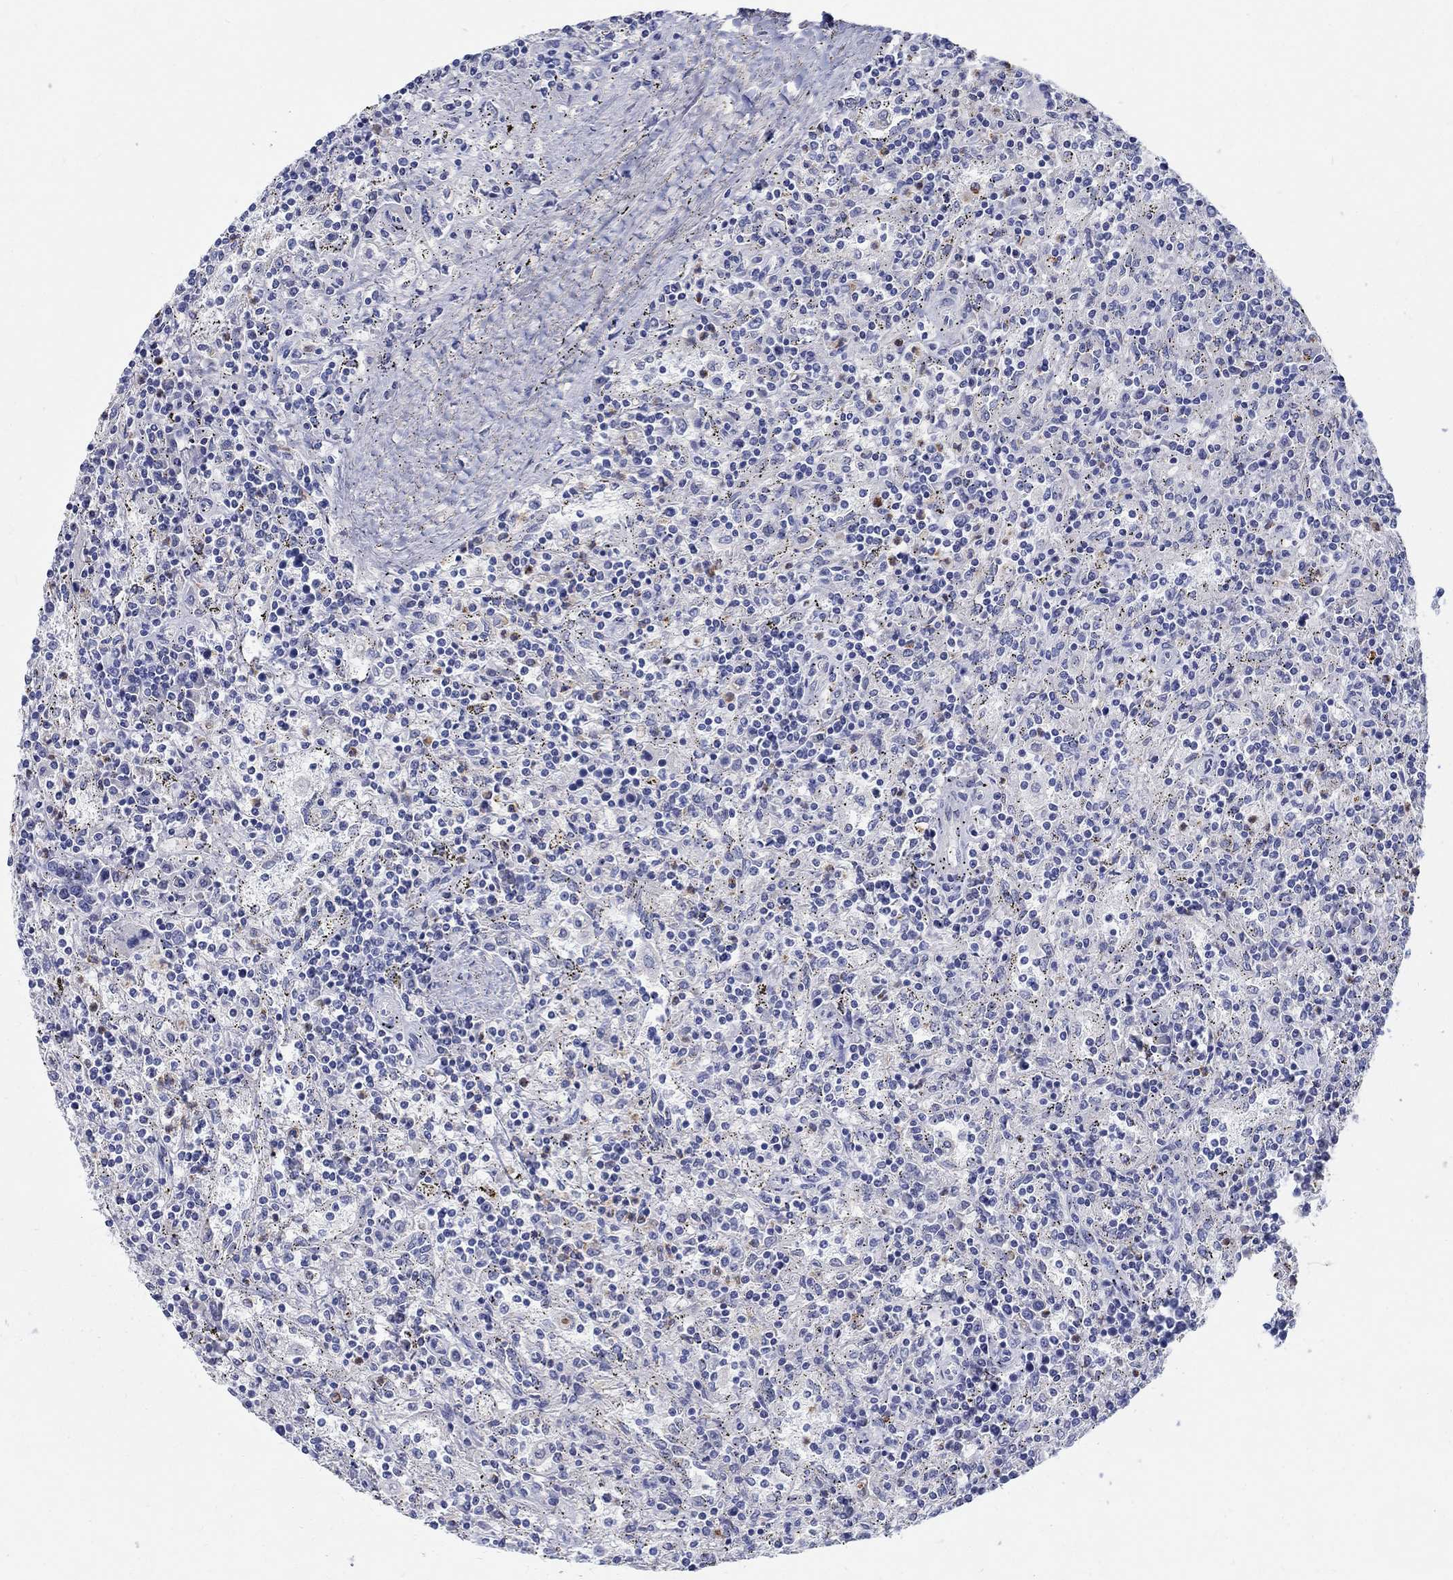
{"staining": {"intensity": "negative", "quantity": "none", "location": "none"}, "tissue": "lymphoma", "cell_type": "Tumor cells", "image_type": "cancer", "snomed": [{"axis": "morphology", "description": "Malignant lymphoma, non-Hodgkin's type, Low grade"}, {"axis": "topography", "description": "Spleen"}], "caption": "Immunohistochemical staining of human malignant lymphoma, non-Hodgkin's type (low-grade) exhibits no significant positivity in tumor cells. Brightfield microscopy of immunohistochemistry stained with DAB (brown) and hematoxylin (blue), captured at high magnification.", "gene": "SOX2", "patient": {"sex": "male", "age": 62}}